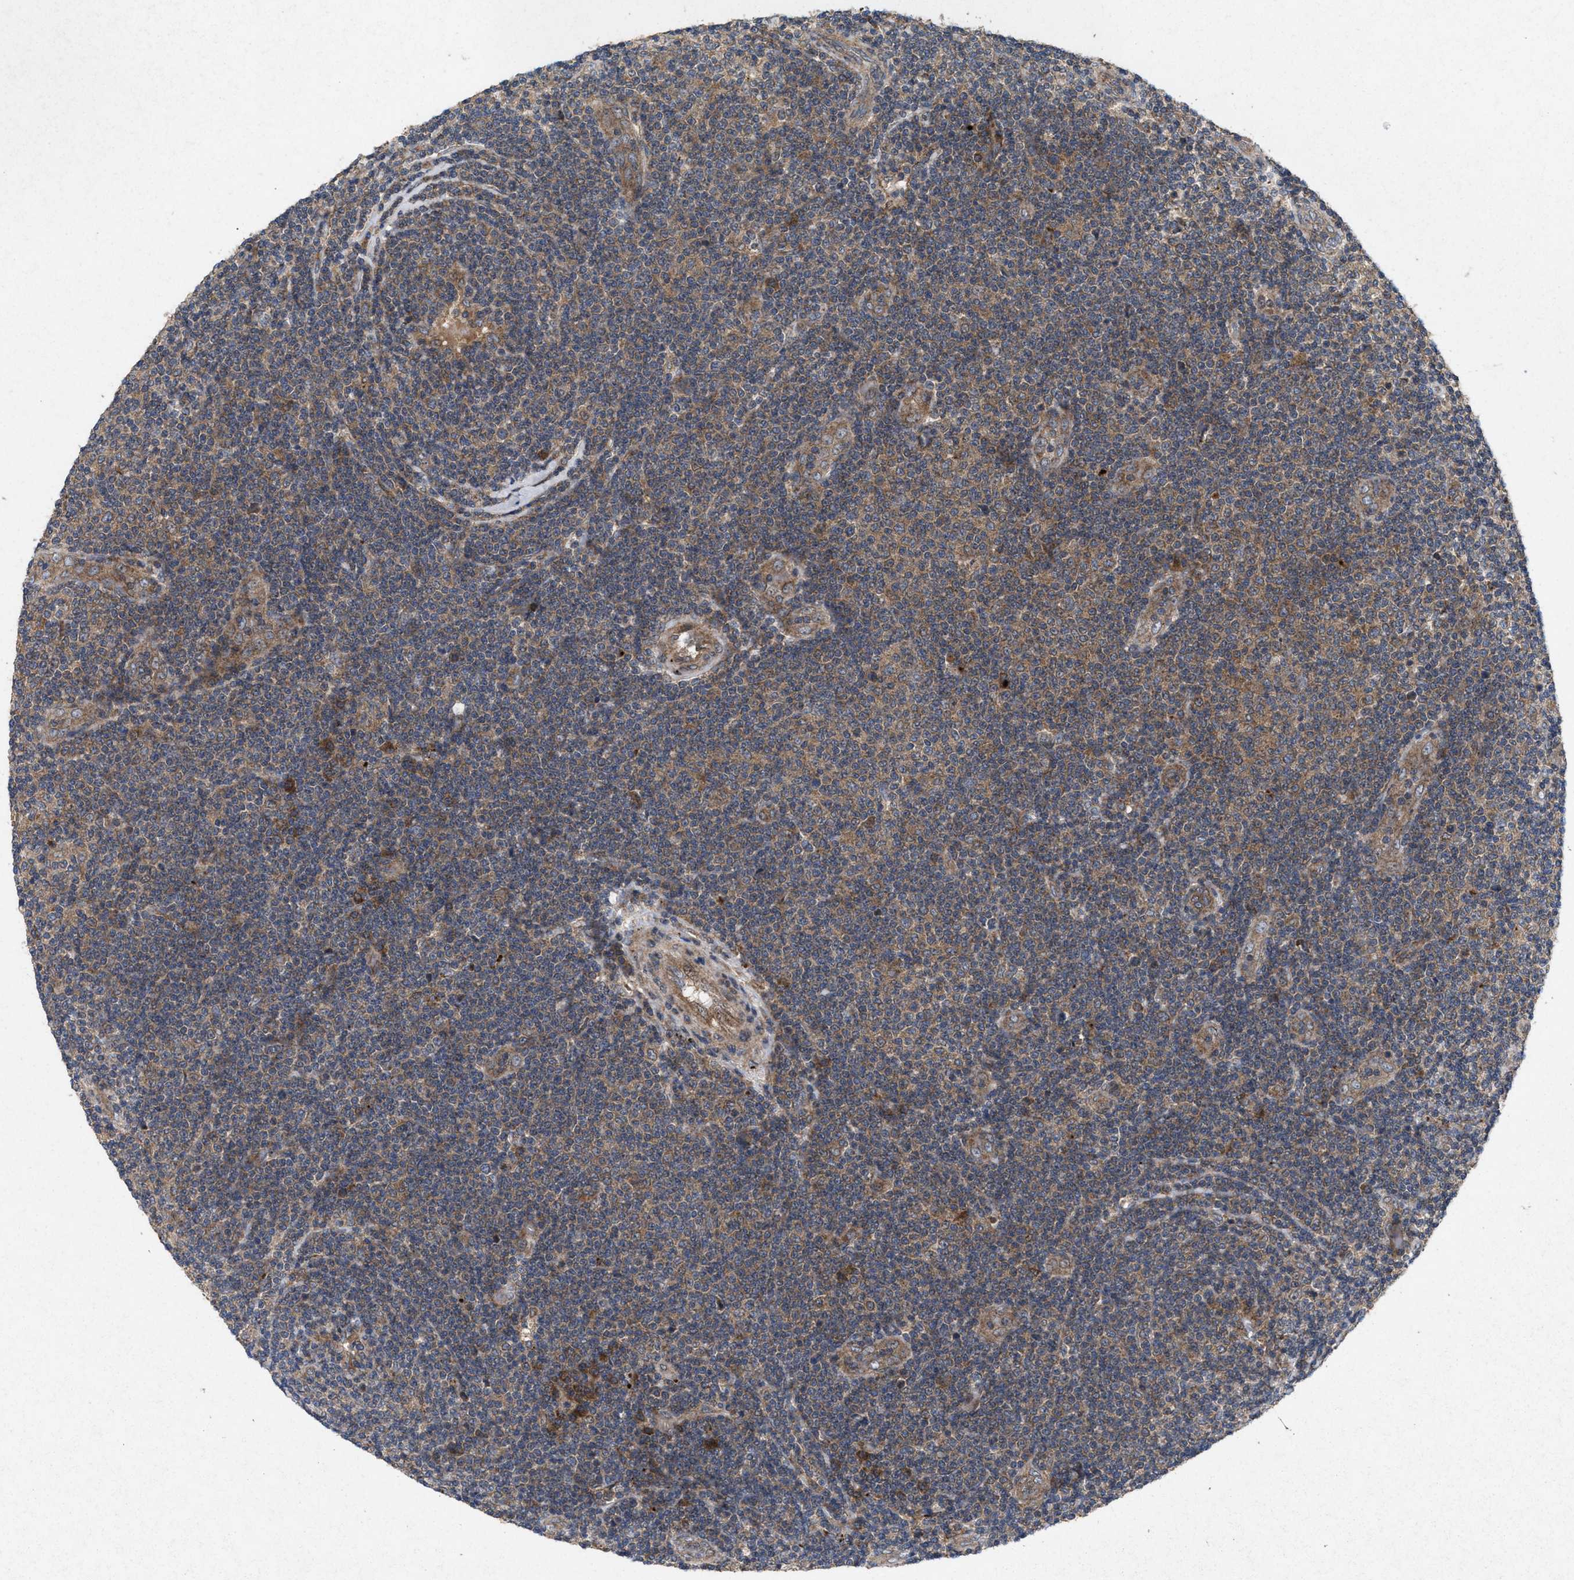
{"staining": {"intensity": "weak", "quantity": ">75%", "location": "cytoplasmic/membranous"}, "tissue": "lymphoma", "cell_type": "Tumor cells", "image_type": "cancer", "snomed": [{"axis": "morphology", "description": "Malignant lymphoma, non-Hodgkin's type, Low grade"}, {"axis": "topography", "description": "Lymph node"}], "caption": "Immunohistochemistry (DAB) staining of human malignant lymphoma, non-Hodgkin's type (low-grade) reveals weak cytoplasmic/membranous protein staining in approximately >75% of tumor cells. Using DAB (3,3'-diaminobenzidine) (brown) and hematoxylin (blue) stains, captured at high magnification using brightfield microscopy.", "gene": "MSI2", "patient": {"sex": "male", "age": 83}}